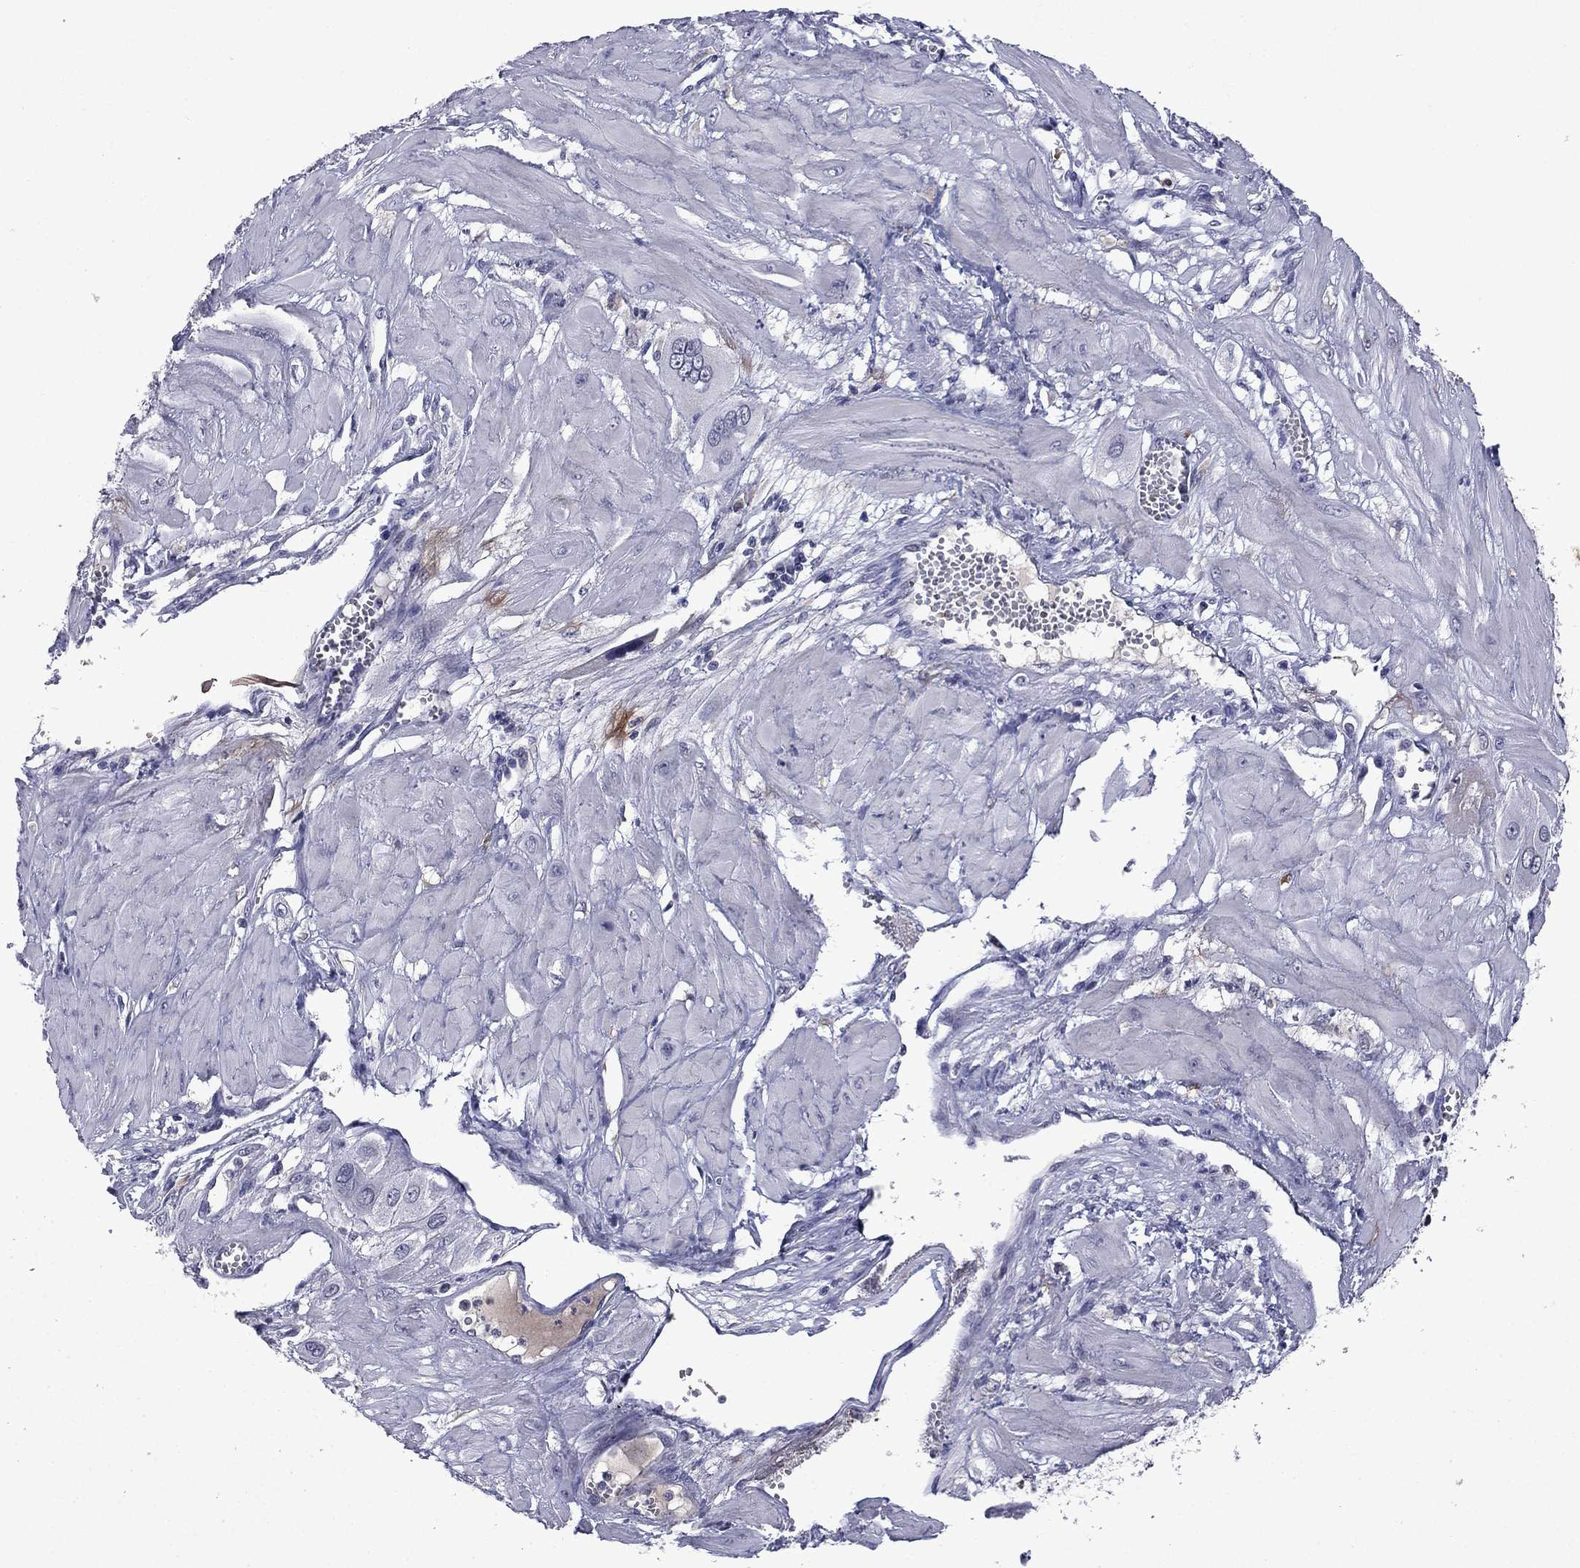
{"staining": {"intensity": "negative", "quantity": "none", "location": "none"}, "tissue": "cervical cancer", "cell_type": "Tumor cells", "image_type": "cancer", "snomed": [{"axis": "morphology", "description": "Squamous cell carcinoma, NOS"}, {"axis": "topography", "description": "Cervix"}], "caption": "There is no significant expression in tumor cells of cervical cancer (squamous cell carcinoma).", "gene": "ECM1", "patient": {"sex": "female", "age": 34}}